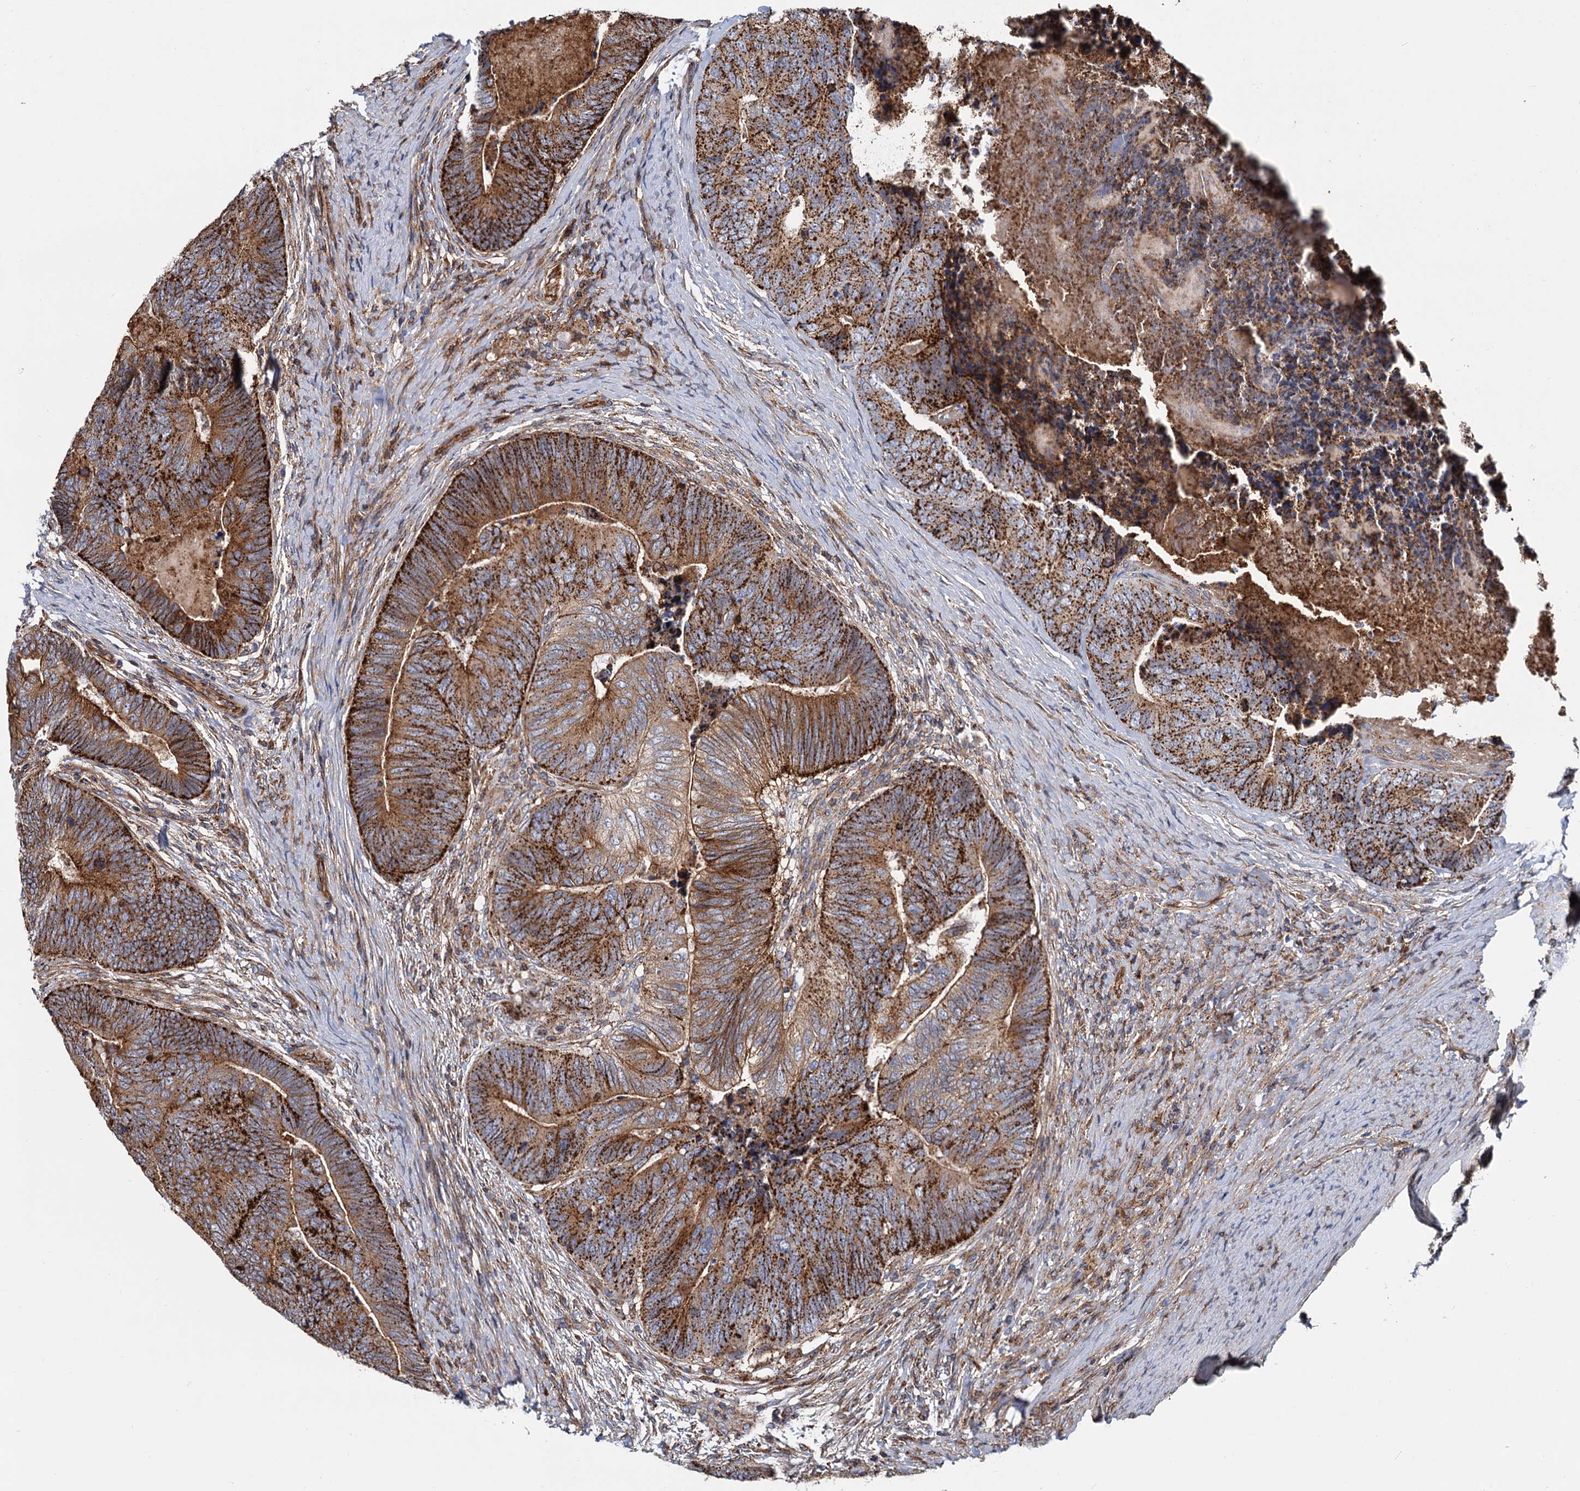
{"staining": {"intensity": "strong", "quantity": ">75%", "location": "cytoplasmic/membranous"}, "tissue": "colorectal cancer", "cell_type": "Tumor cells", "image_type": "cancer", "snomed": [{"axis": "morphology", "description": "Adenocarcinoma, NOS"}, {"axis": "topography", "description": "Colon"}], "caption": "Immunohistochemistry (IHC) micrograph of adenocarcinoma (colorectal) stained for a protein (brown), which demonstrates high levels of strong cytoplasmic/membranous positivity in approximately >75% of tumor cells.", "gene": "PSEN1", "patient": {"sex": "female", "age": 67}}